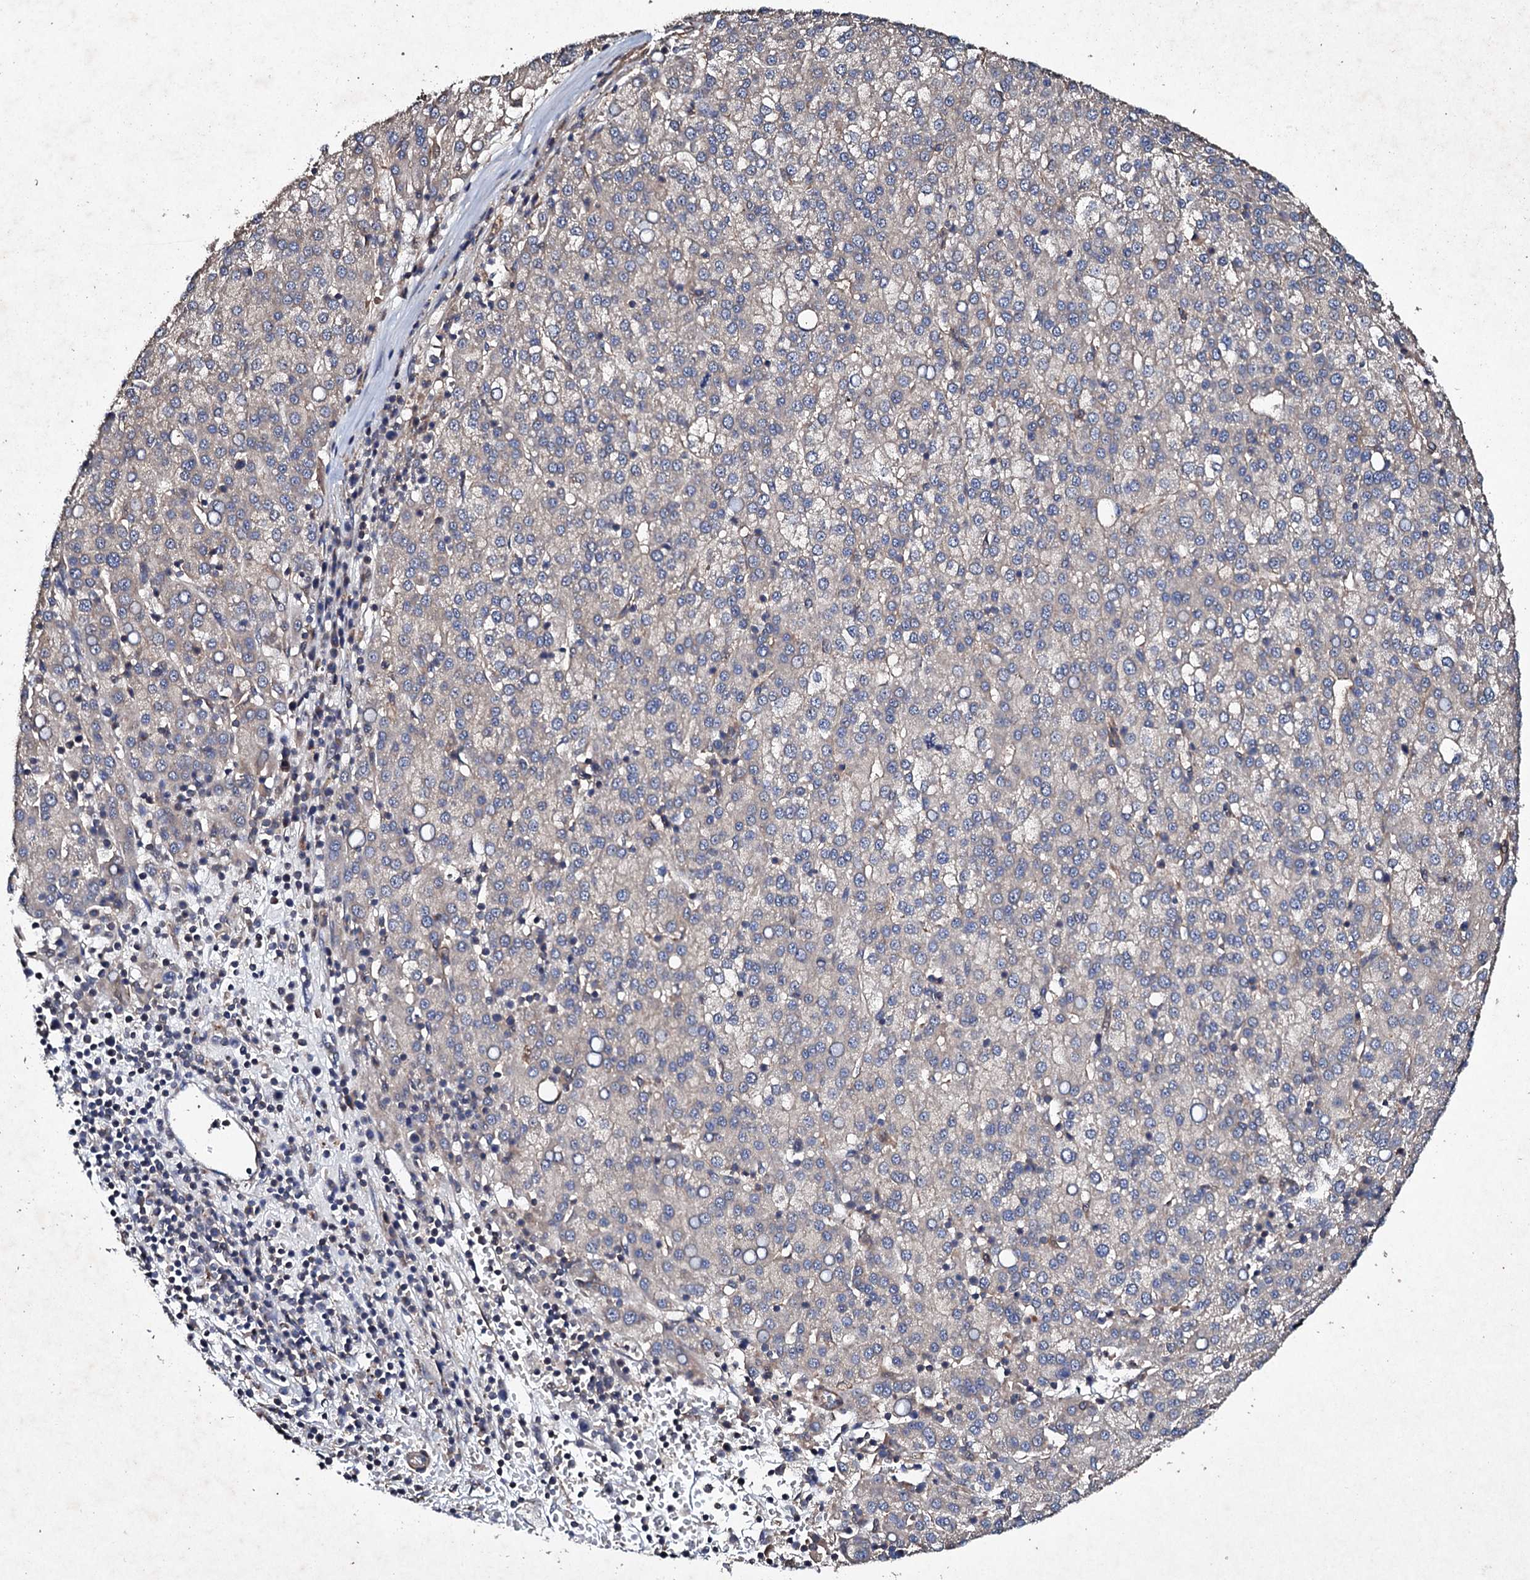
{"staining": {"intensity": "weak", "quantity": "<25%", "location": "cytoplasmic/membranous"}, "tissue": "liver cancer", "cell_type": "Tumor cells", "image_type": "cancer", "snomed": [{"axis": "morphology", "description": "Carcinoma, Hepatocellular, NOS"}, {"axis": "topography", "description": "Liver"}], "caption": "Immunohistochemistry (IHC) of liver cancer displays no expression in tumor cells. The staining is performed using DAB brown chromogen with nuclei counter-stained in using hematoxylin.", "gene": "MOCOS", "patient": {"sex": "female", "age": 58}}